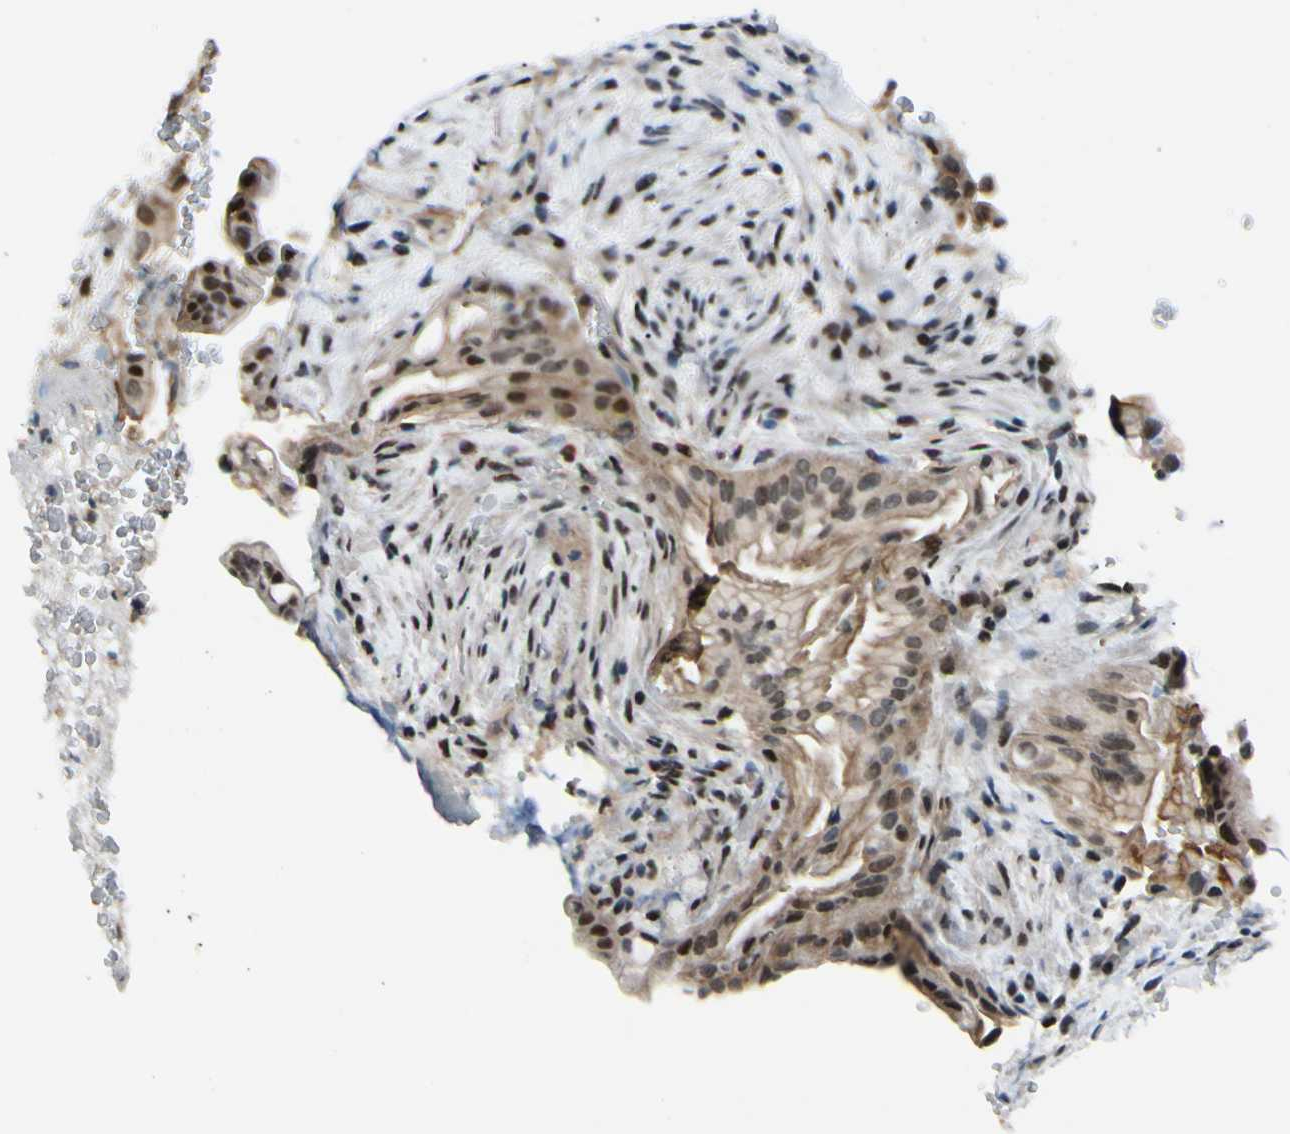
{"staining": {"intensity": "moderate", "quantity": ">75%", "location": "cytoplasmic/membranous,nuclear"}, "tissue": "liver cancer", "cell_type": "Tumor cells", "image_type": "cancer", "snomed": [{"axis": "morphology", "description": "Cholangiocarcinoma"}, {"axis": "topography", "description": "Liver"}], "caption": "The micrograph reveals a brown stain indicating the presence of a protein in the cytoplasmic/membranous and nuclear of tumor cells in liver cholangiocarcinoma.", "gene": "SUFU", "patient": {"sex": "female", "age": 68}}